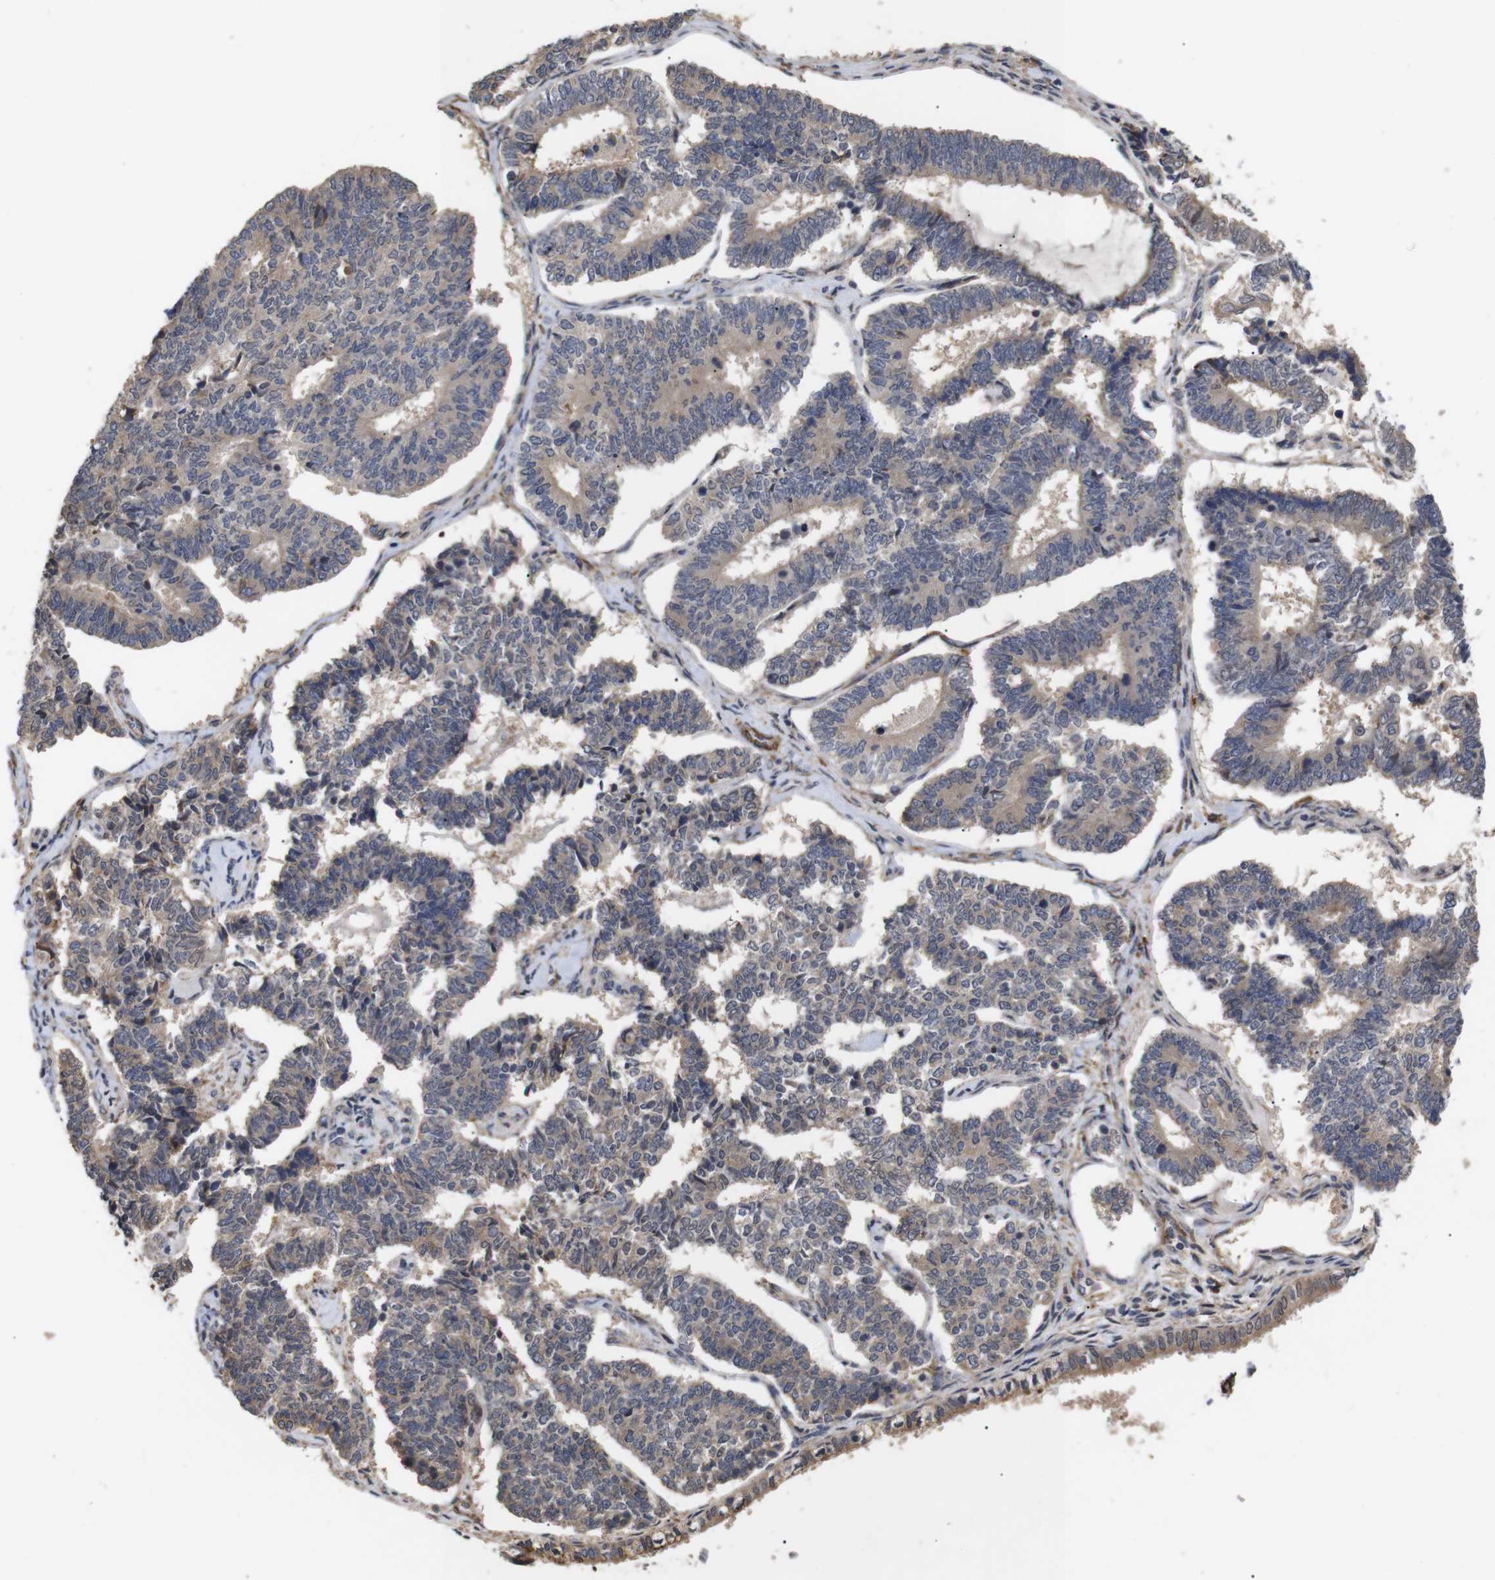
{"staining": {"intensity": "weak", "quantity": ">75%", "location": "cytoplasmic/membranous"}, "tissue": "endometrial cancer", "cell_type": "Tumor cells", "image_type": "cancer", "snomed": [{"axis": "morphology", "description": "Adenocarcinoma, NOS"}, {"axis": "topography", "description": "Endometrium"}], "caption": "Tumor cells display weak cytoplasmic/membranous staining in approximately >75% of cells in endometrial cancer.", "gene": "PDLIM5", "patient": {"sex": "female", "age": 70}}